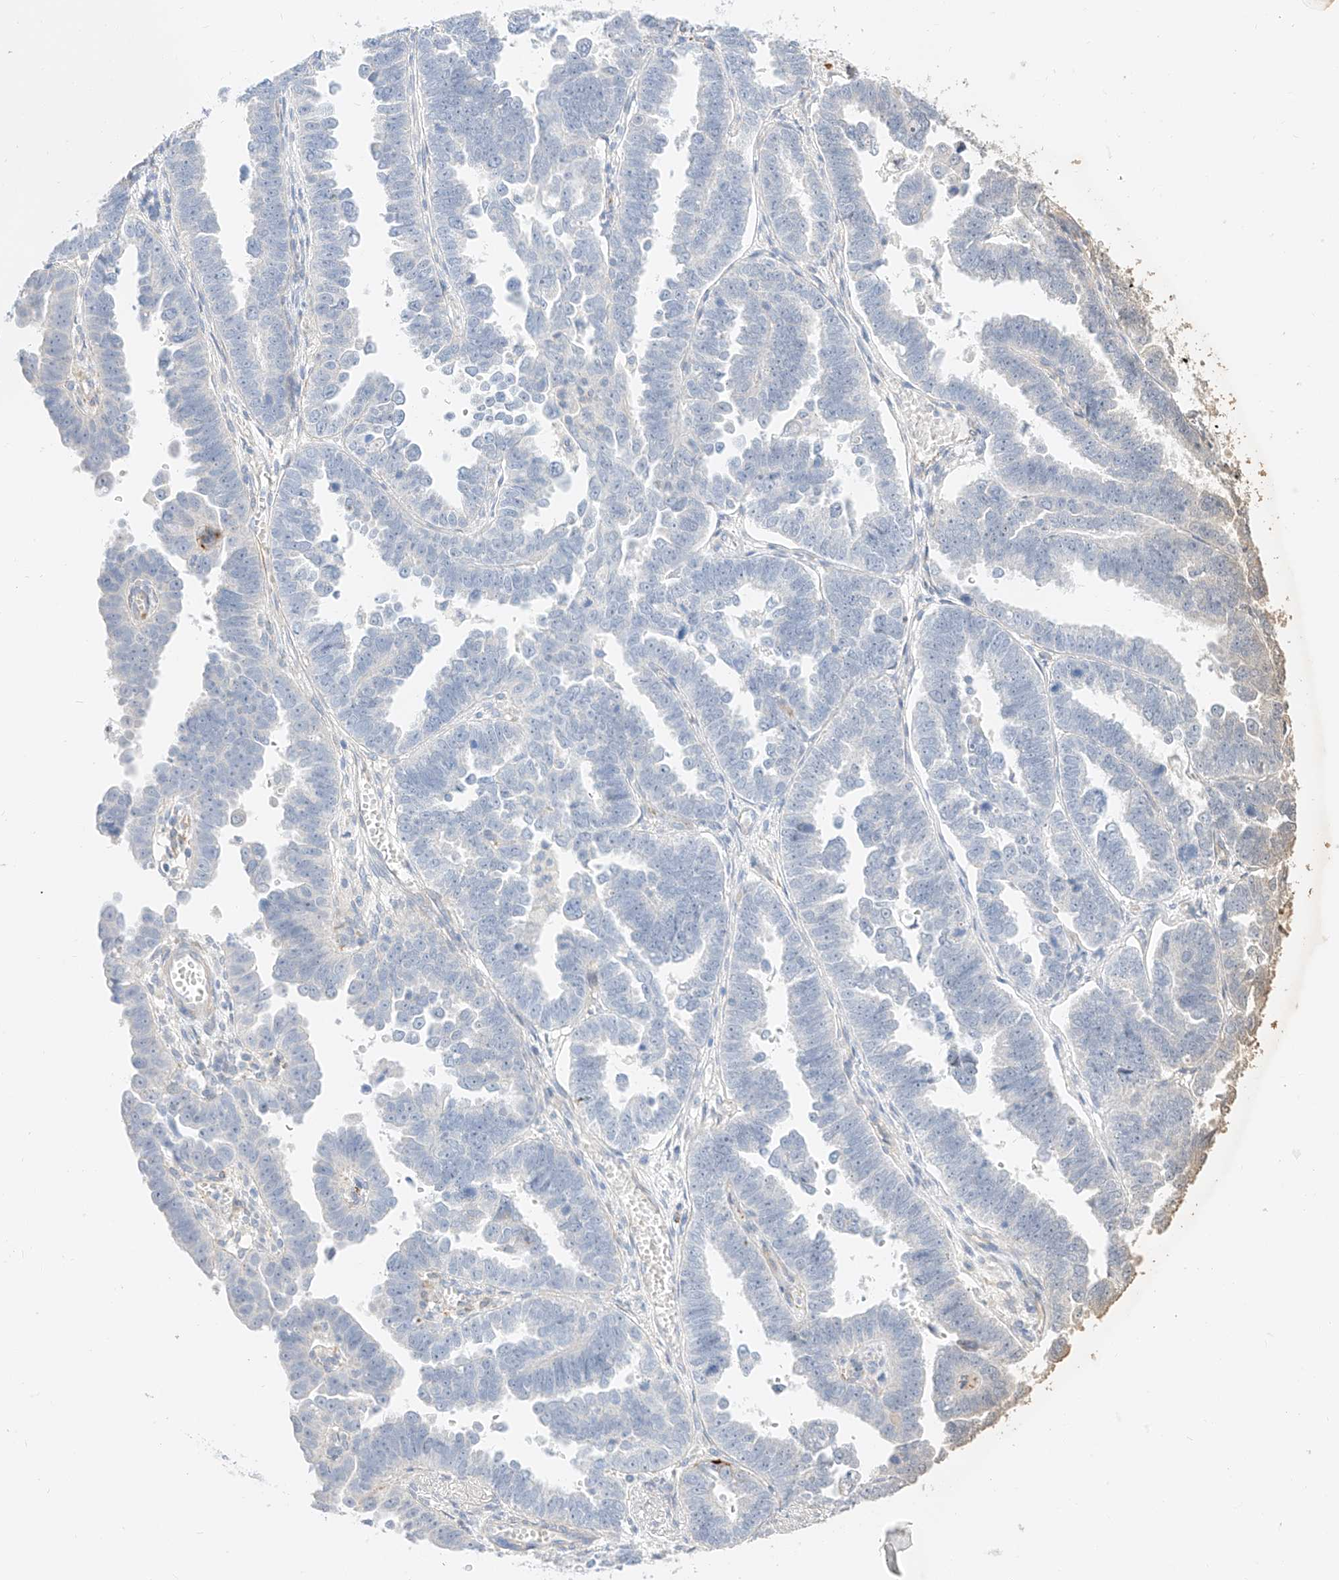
{"staining": {"intensity": "negative", "quantity": "none", "location": "none"}, "tissue": "endometrial cancer", "cell_type": "Tumor cells", "image_type": "cancer", "snomed": [{"axis": "morphology", "description": "Adenocarcinoma, NOS"}, {"axis": "topography", "description": "Endometrium"}], "caption": "A photomicrograph of human adenocarcinoma (endometrial) is negative for staining in tumor cells. (Stains: DAB immunohistochemistry (IHC) with hematoxylin counter stain, Microscopy: brightfield microscopy at high magnification).", "gene": "CDCP2", "patient": {"sex": "female", "age": 75}}